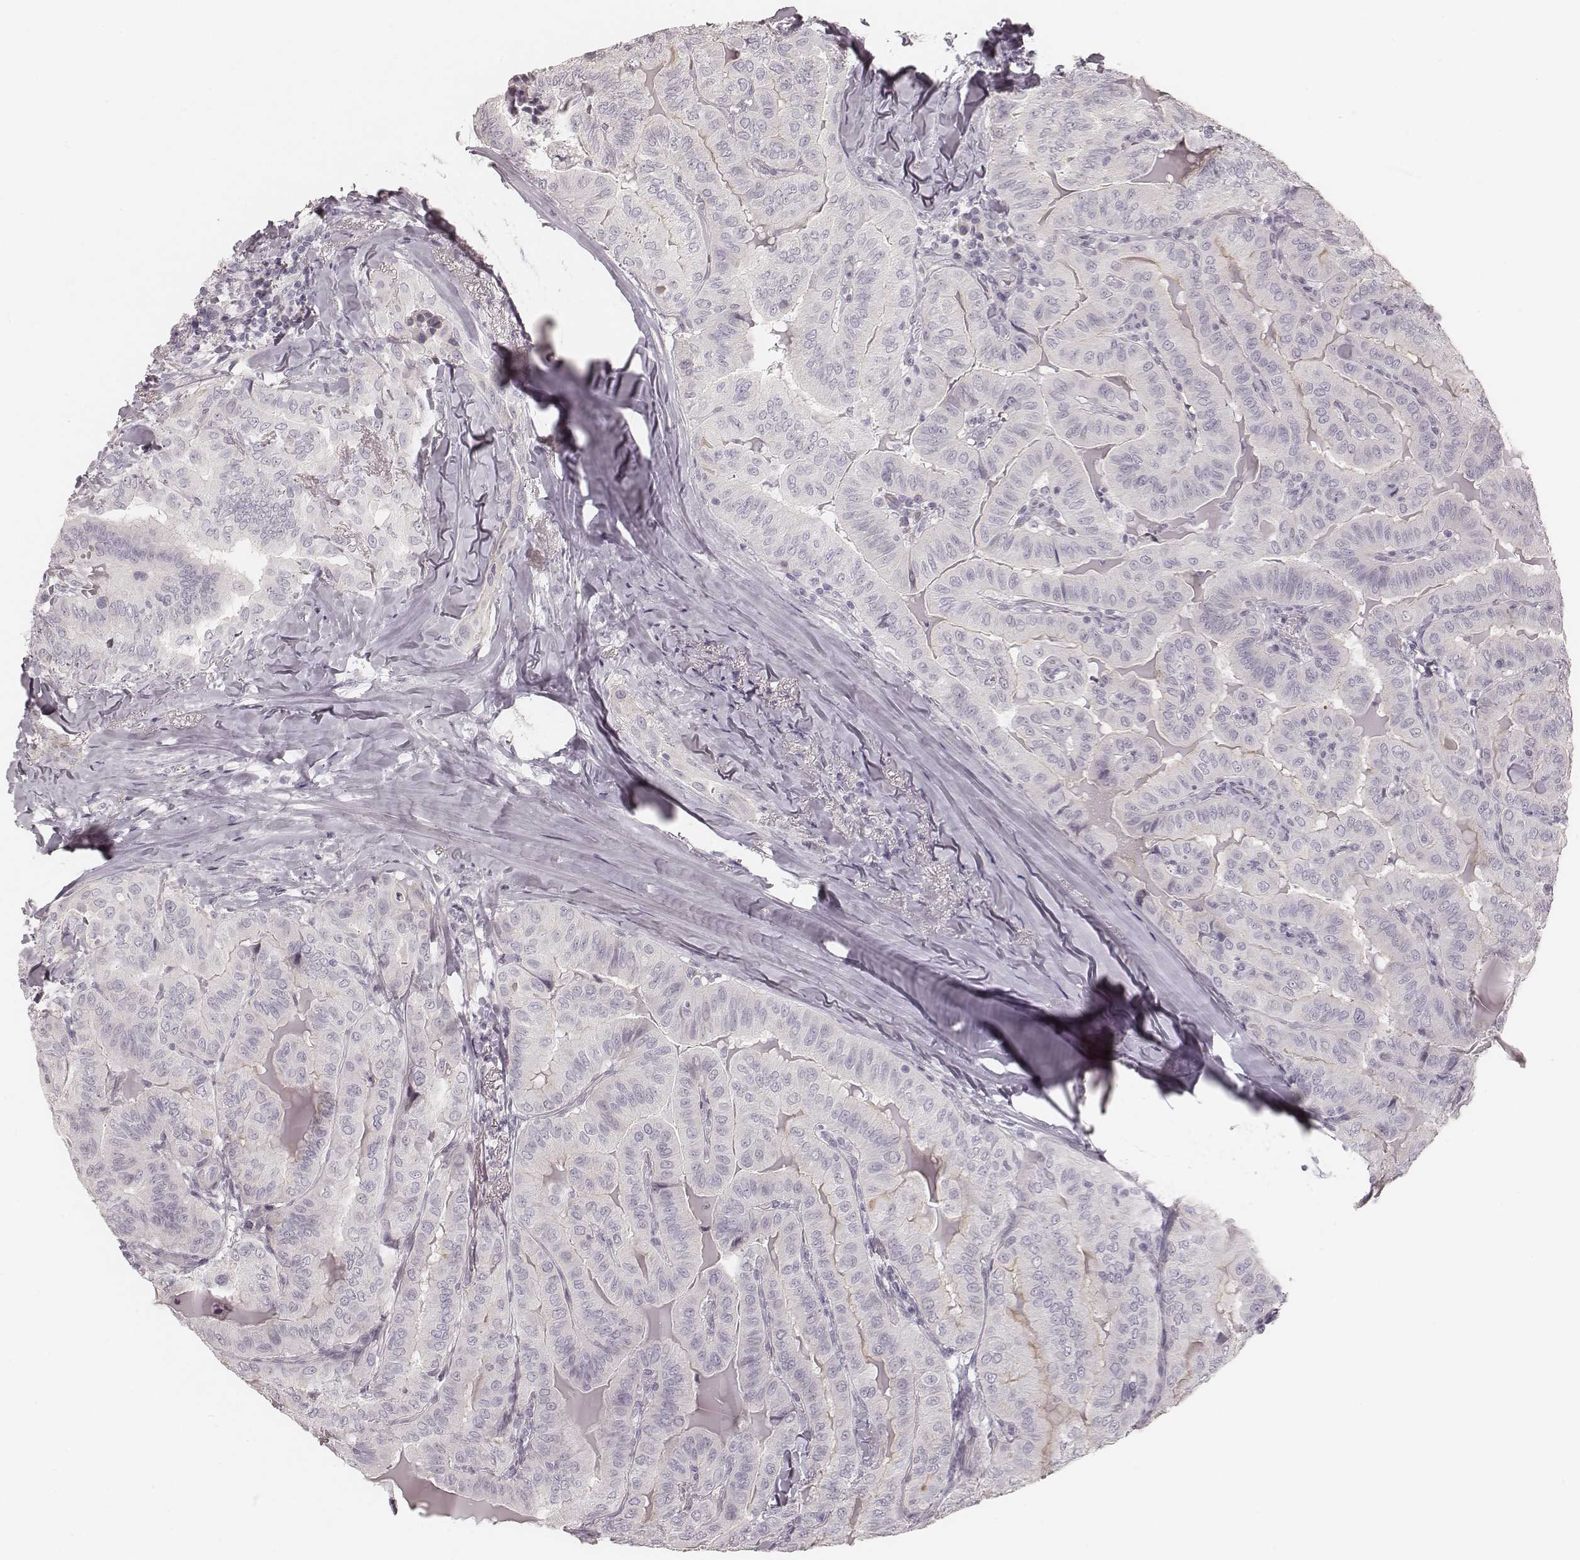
{"staining": {"intensity": "negative", "quantity": "none", "location": "none"}, "tissue": "thyroid cancer", "cell_type": "Tumor cells", "image_type": "cancer", "snomed": [{"axis": "morphology", "description": "Papillary adenocarcinoma, NOS"}, {"axis": "topography", "description": "Thyroid gland"}], "caption": "Immunohistochemistry image of human thyroid cancer (papillary adenocarcinoma) stained for a protein (brown), which displays no staining in tumor cells.", "gene": "SPATA24", "patient": {"sex": "female", "age": 68}}